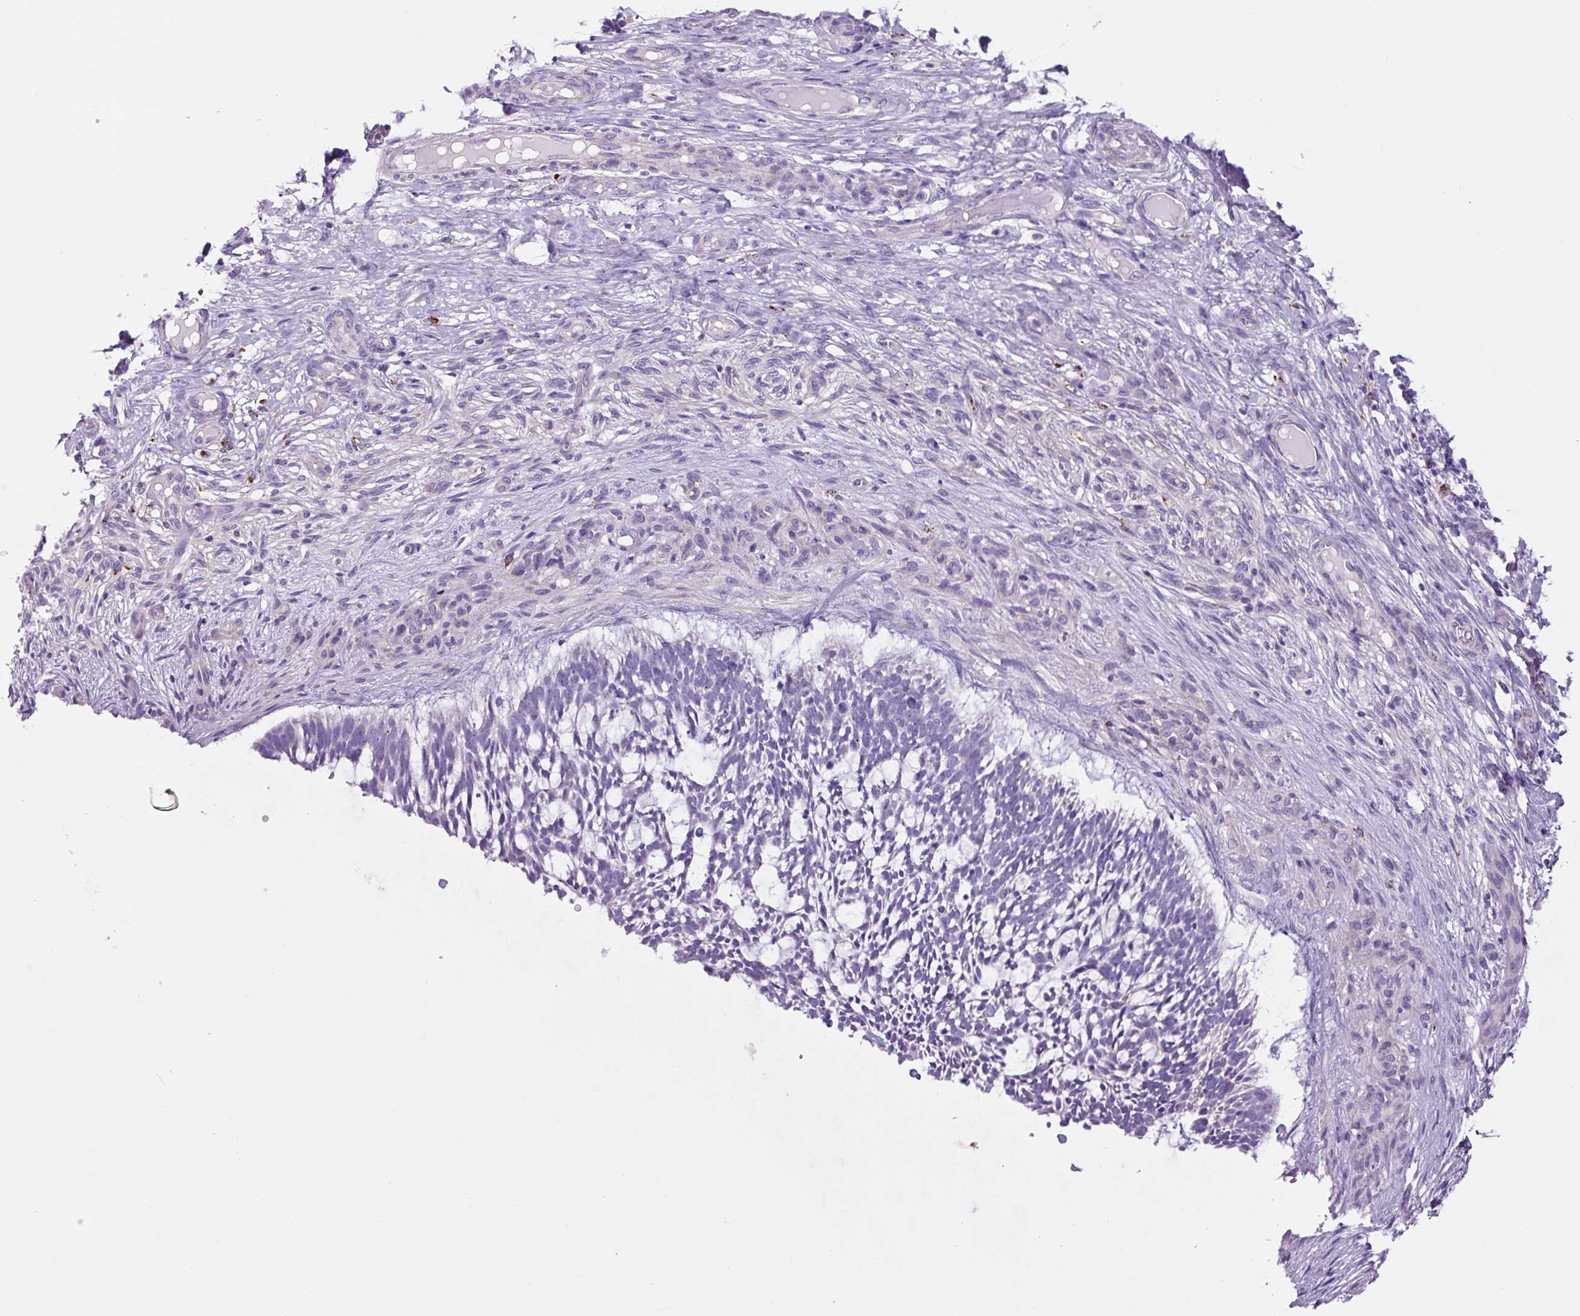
{"staining": {"intensity": "negative", "quantity": "none", "location": "none"}, "tissue": "skin cancer", "cell_type": "Tumor cells", "image_type": "cancer", "snomed": [{"axis": "morphology", "description": "Basal cell carcinoma"}, {"axis": "topography", "description": "Skin"}], "caption": "The IHC image has no significant positivity in tumor cells of basal cell carcinoma (skin) tissue. Brightfield microscopy of IHC stained with DAB (brown) and hematoxylin (blue), captured at high magnification.", "gene": "LCN10", "patient": {"sex": "male", "age": 88}}